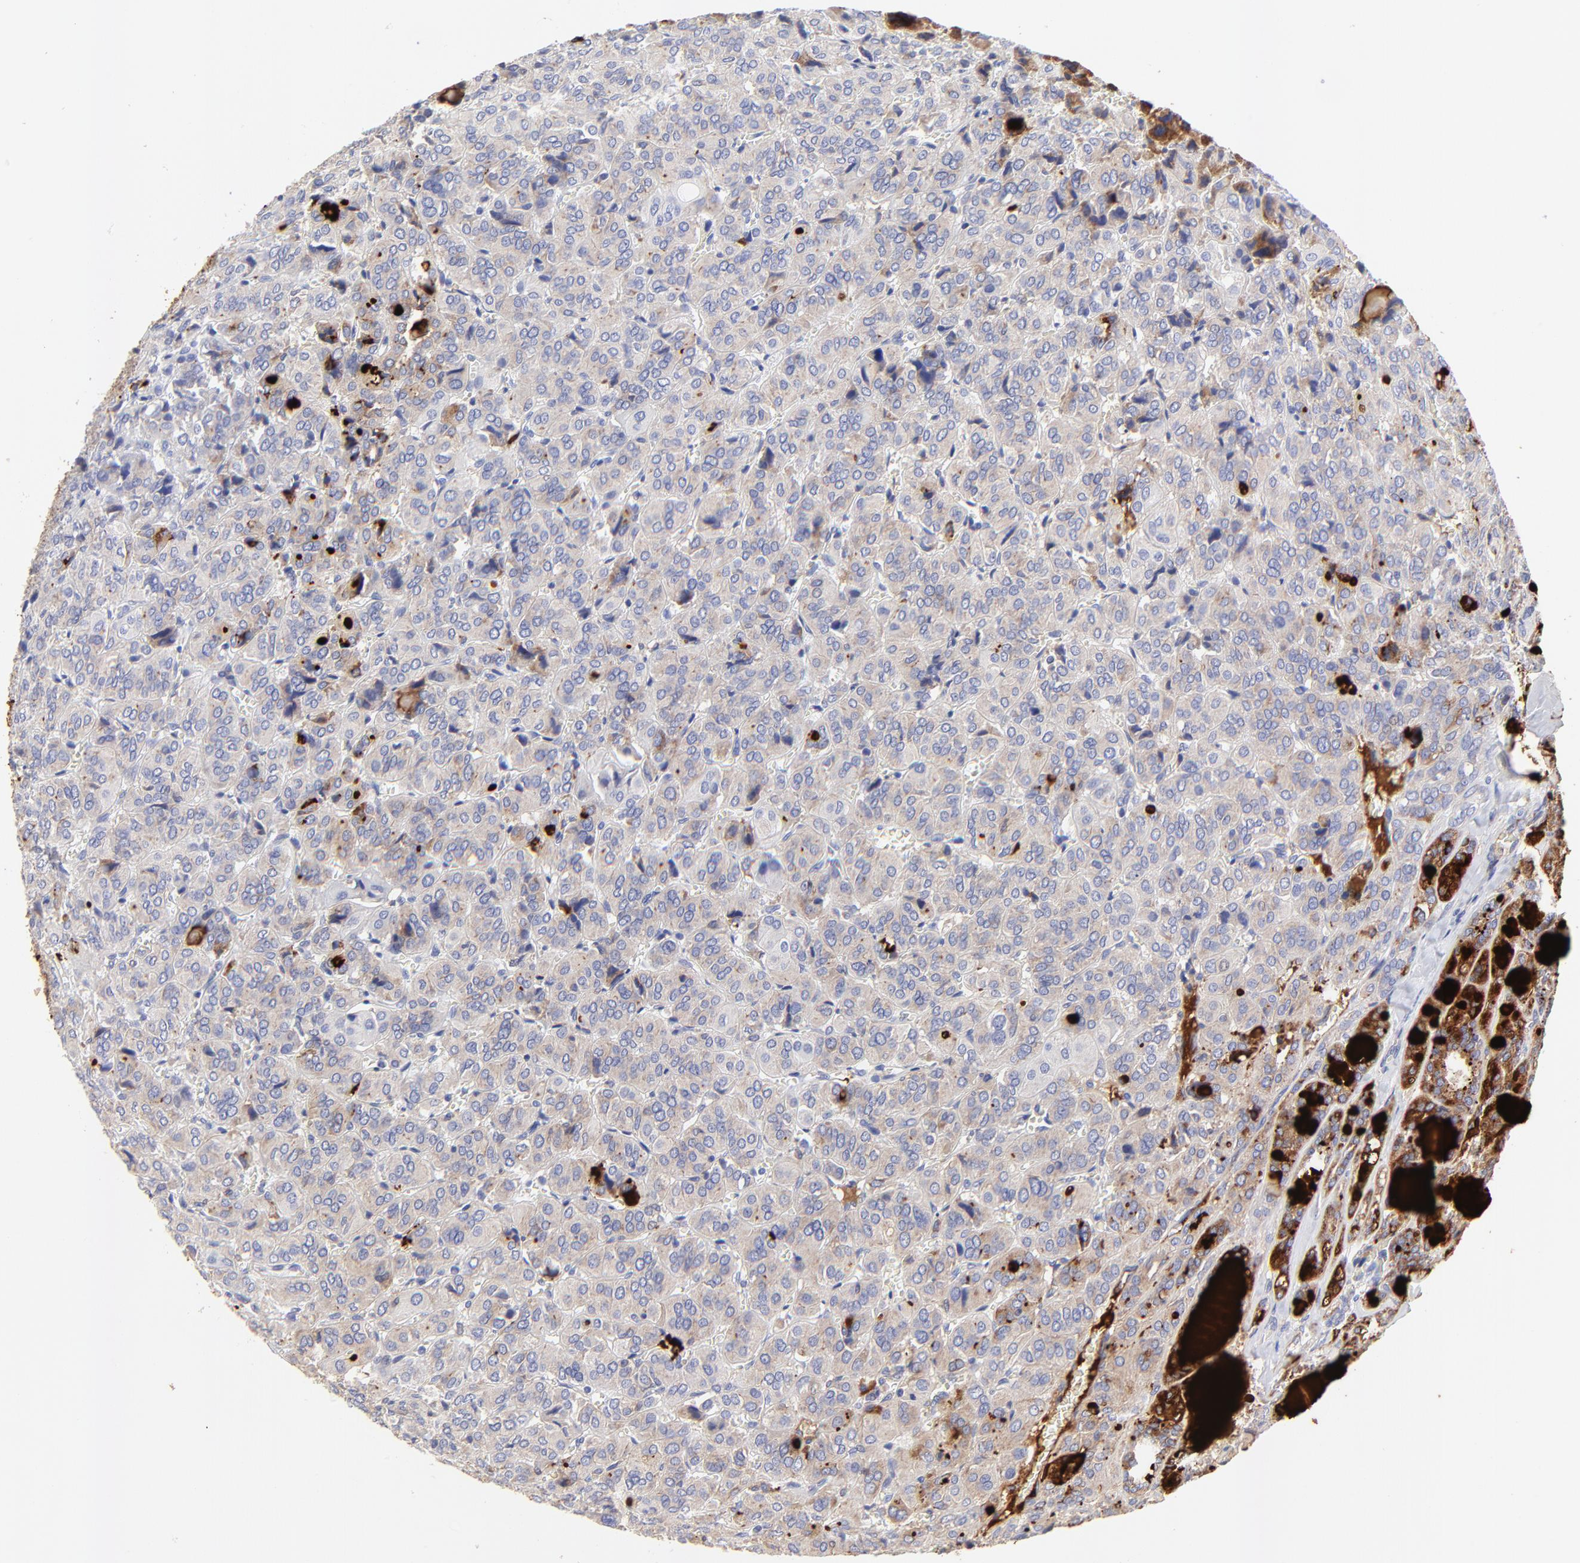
{"staining": {"intensity": "weak", "quantity": ">75%", "location": "cytoplasmic/membranous"}, "tissue": "thyroid cancer", "cell_type": "Tumor cells", "image_type": "cancer", "snomed": [{"axis": "morphology", "description": "Follicular adenoma carcinoma, NOS"}, {"axis": "topography", "description": "Thyroid gland"}], "caption": "Approximately >75% of tumor cells in human follicular adenoma carcinoma (thyroid) reveal weak cytoplasmic/membranous protein staining as visualized by brown immunohistochemical staining.", "gene": "LHFPL1", "patient": {"sex": "female", "age": 71}}